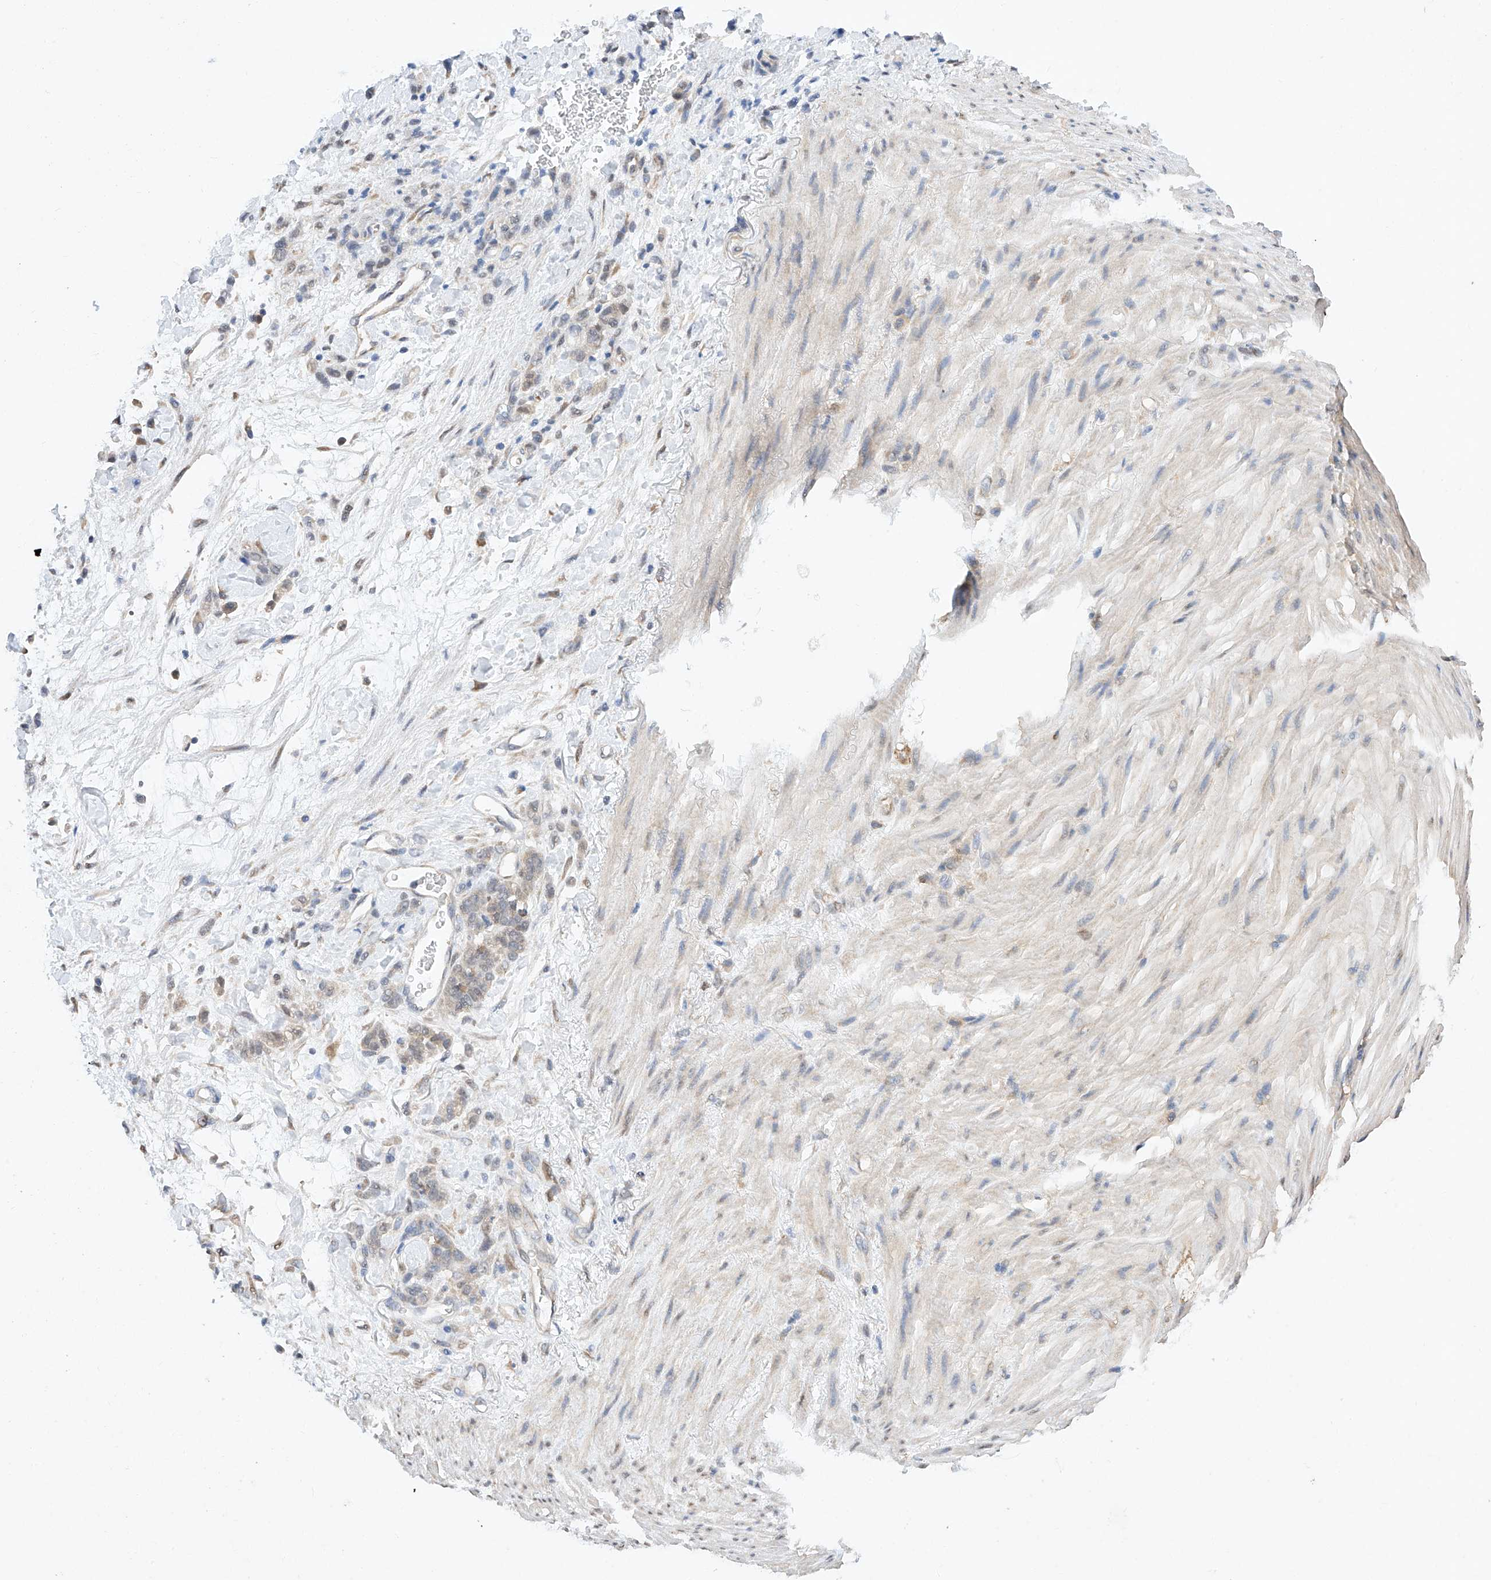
{"staining": {"intensity": "weak", "quantity": "25%-75%", "location": "cytoplasmic/membranous"}, "tissue": "stomach cancer", "cell_type": "Tumor cells", "image_type": "cancer", "snomed": [{"axis": "morphology", "description": "Normal tissue, NOS"}, {"axis": "morphology", "description": "Adenocarcinoma, NOS"}, {"axis": "topography", "description": "Stomach"}], "caption": "Approximately 25%-75% of tumor cells in stomach cancer (adenocarcinoma) reveal weak cytoplasmic/membranous protein staining as visualized by brown immunohistochemical staining.", "gene": "ZSCAN4", "patient": {"sex": "male", "age": 82}}